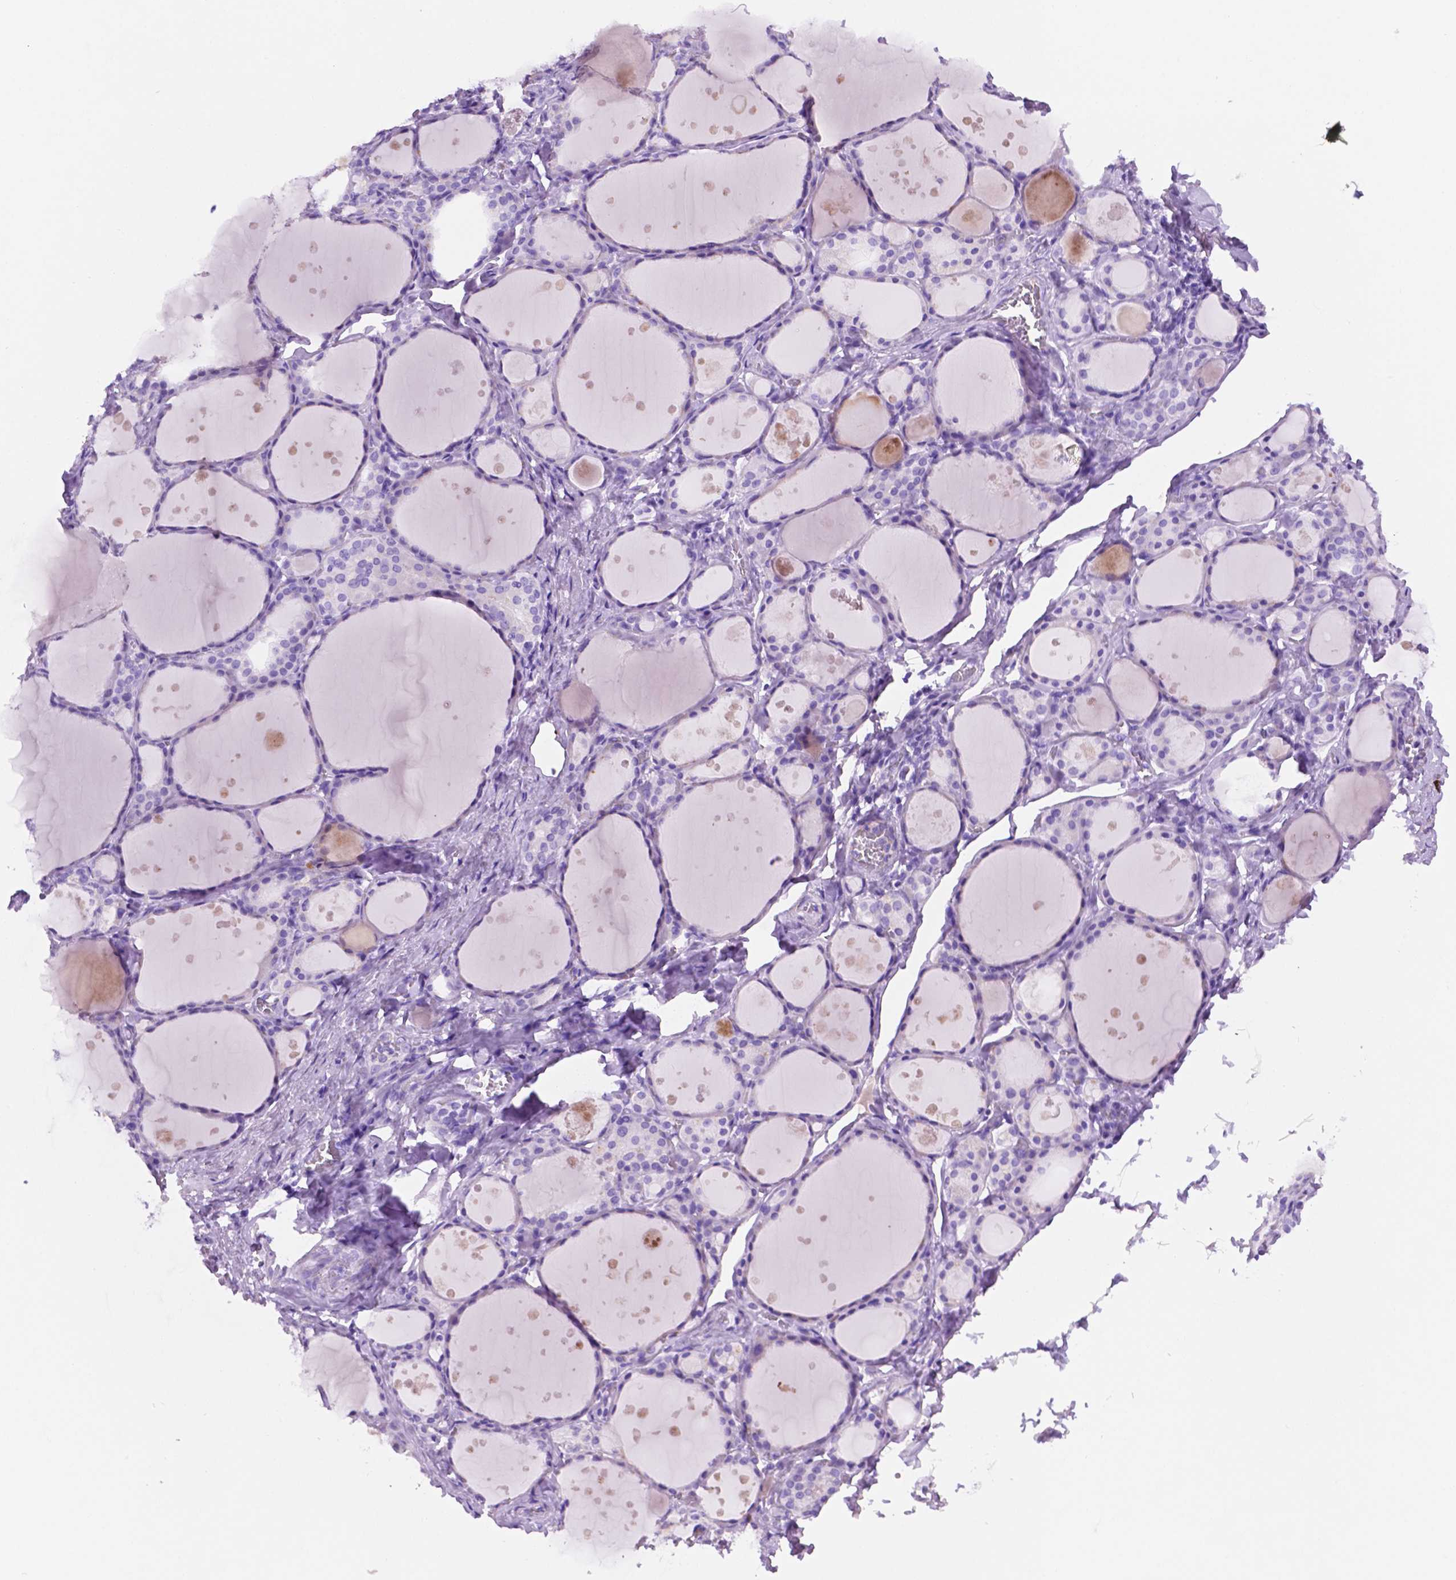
{"staining": {"intensity": "negative", "quantity": "none", "location": "none"}, "tissue": "thyroid gland", "cell_type": "Glandular cells", "image_type": "normal", "snomed": [{"axis": "morphology", "description": "Normal tissue, NOS"}, {"axis": "topography", "description": "Thyroid gland"}], "caption": "Immunohistochemical staining of benign human thyroid gland demonstrates no significant expression in glandular cells. (Brightfield microscopy of DAB immunohistochemistry at high magnification).", "gene": "FOXB2", "patient": {"sex": "male", "age": 68}}